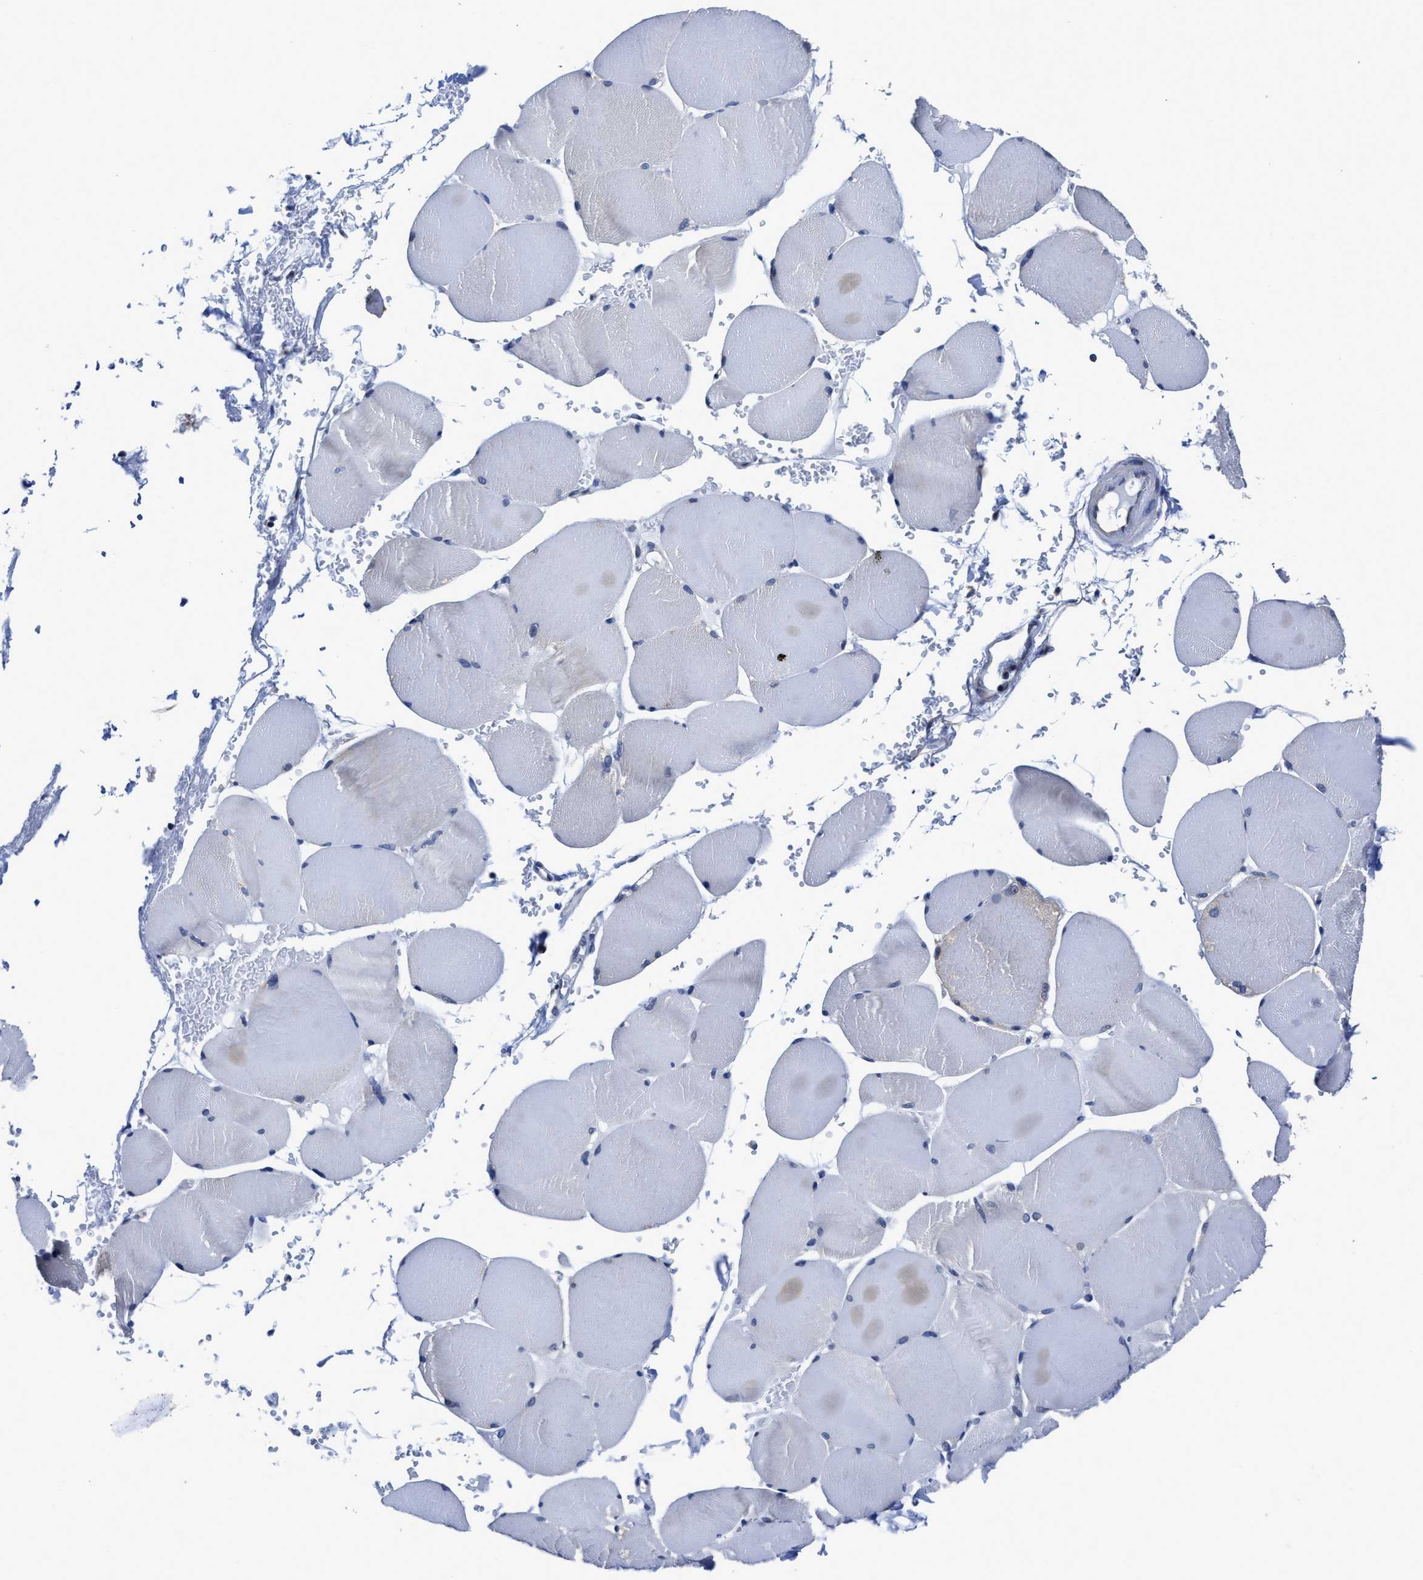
{"staining": {"intensity": "negative", "quantity": "none", "location": "none"}, "tissue": "skeletal muscle", "cell_type": "Myocytes", "image_type": "normal", "snomed": [{"axis": "morphology", "description": "Normal tissue, NOS"}, {"axis": "topography", "description": "Skin"}, {"axis": "topography", "description": "Skeletal muscle"}], "caption": "IHC photomicrograph of unremarkable skeletal muscle stained for a protein (brown), which demonstrates no positivity in myocytes. (Immunohistochemistry, brightfield microscopy, high magnification).", "gene": "HOOK1", "patient": {"sex": "male", "age": 83}}